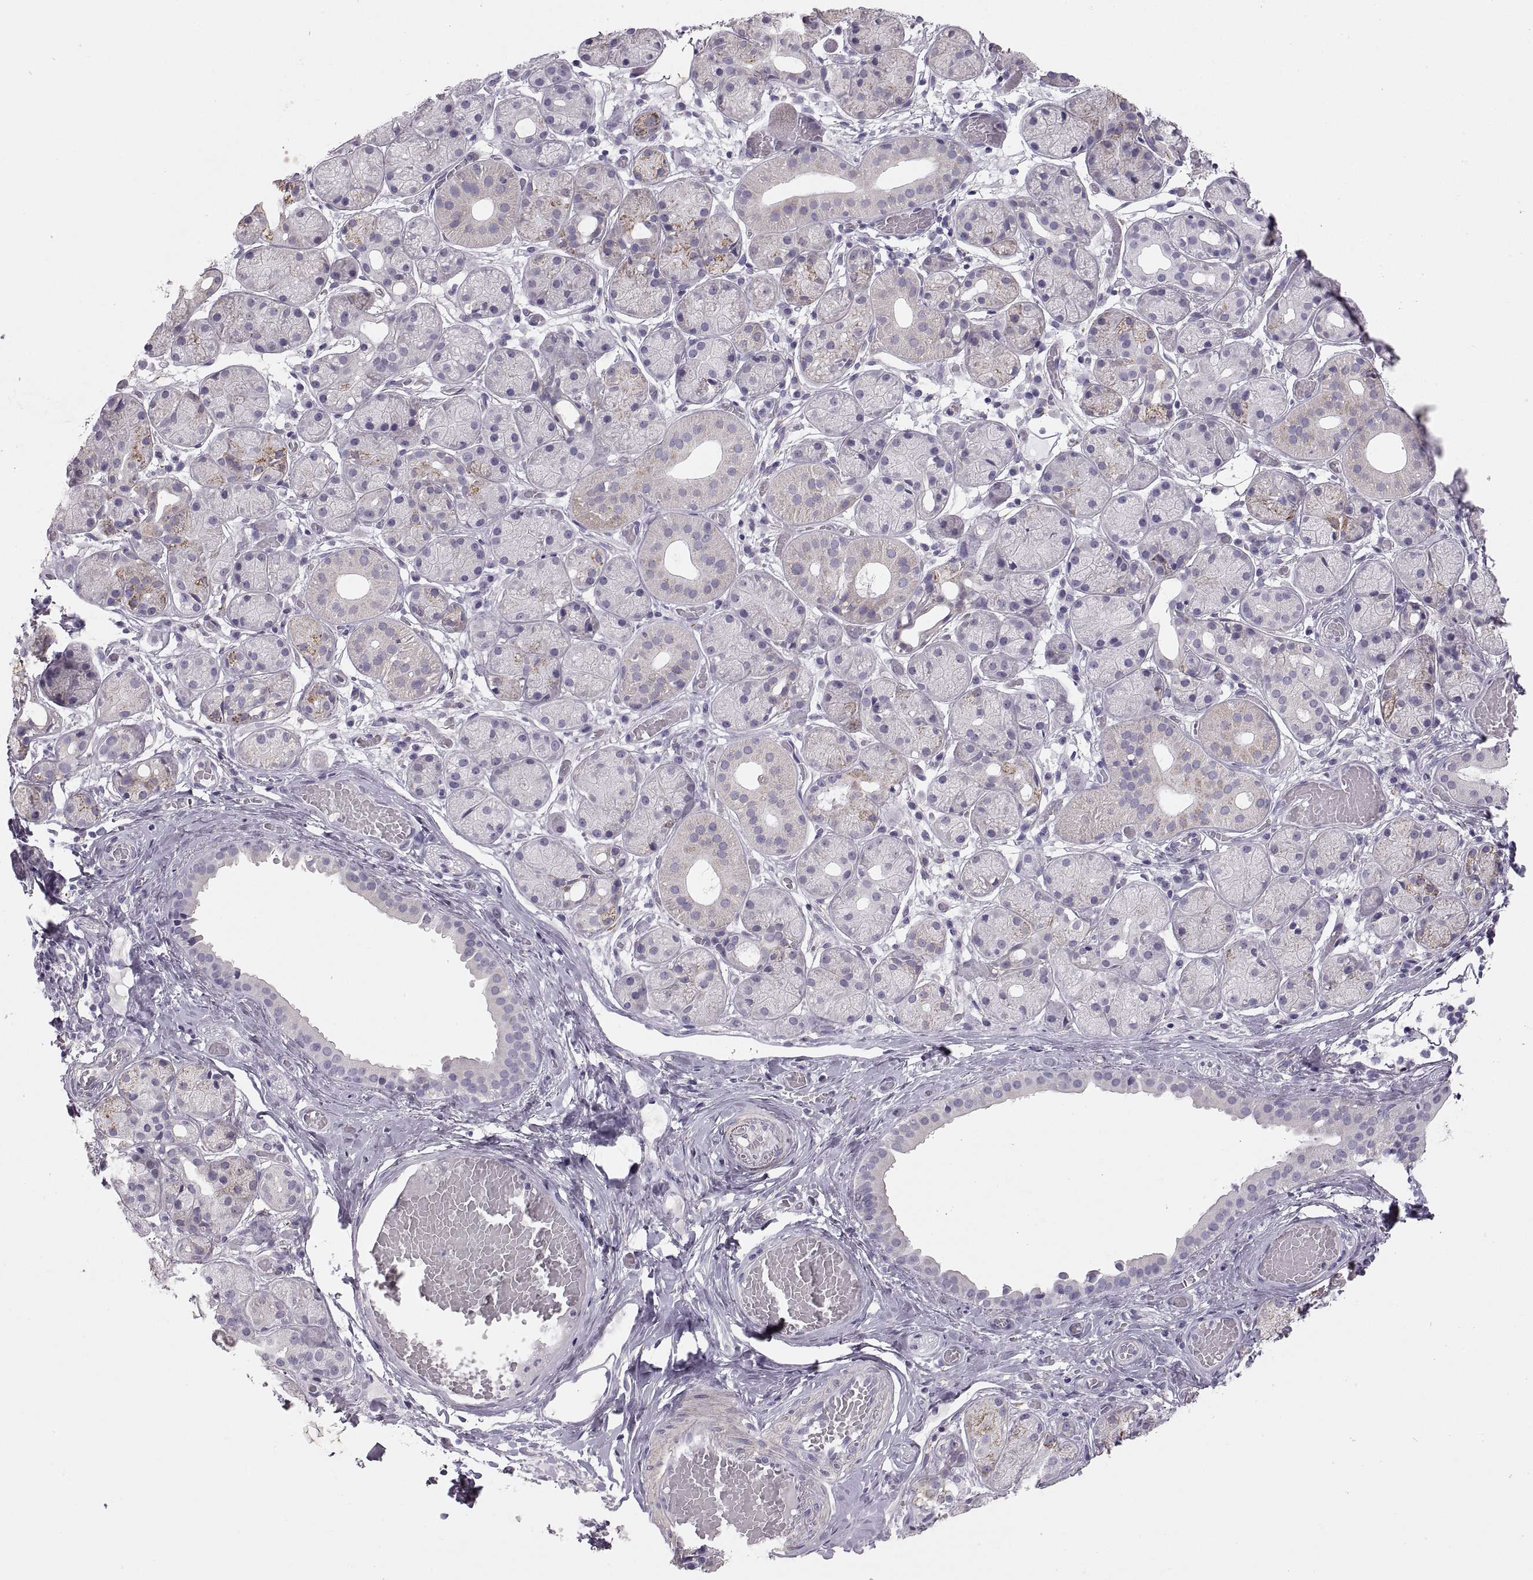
{"staining": {"intensity": "negative", "quantity": "none", "location": "none"}, "tissue": "salivary gland", "cell_type": "Glandular cells", "image_type": "normal", "snomed": [{"axis": "morphology", "description": "Normal tissue, NOS"}, {"axis": "topography", "description": "Salivary gland"}, {"axis": "topography", "description": "Peripheral nerve tissue"}], "caption": "Immunohistochemistry (IHC) photomicrograph of benign salivary gland stained for a protein (brown), which demonstrates no staining in glandular cells.", "gene": "COL9A3", "patient": {"sex": "male", "age": 71}}